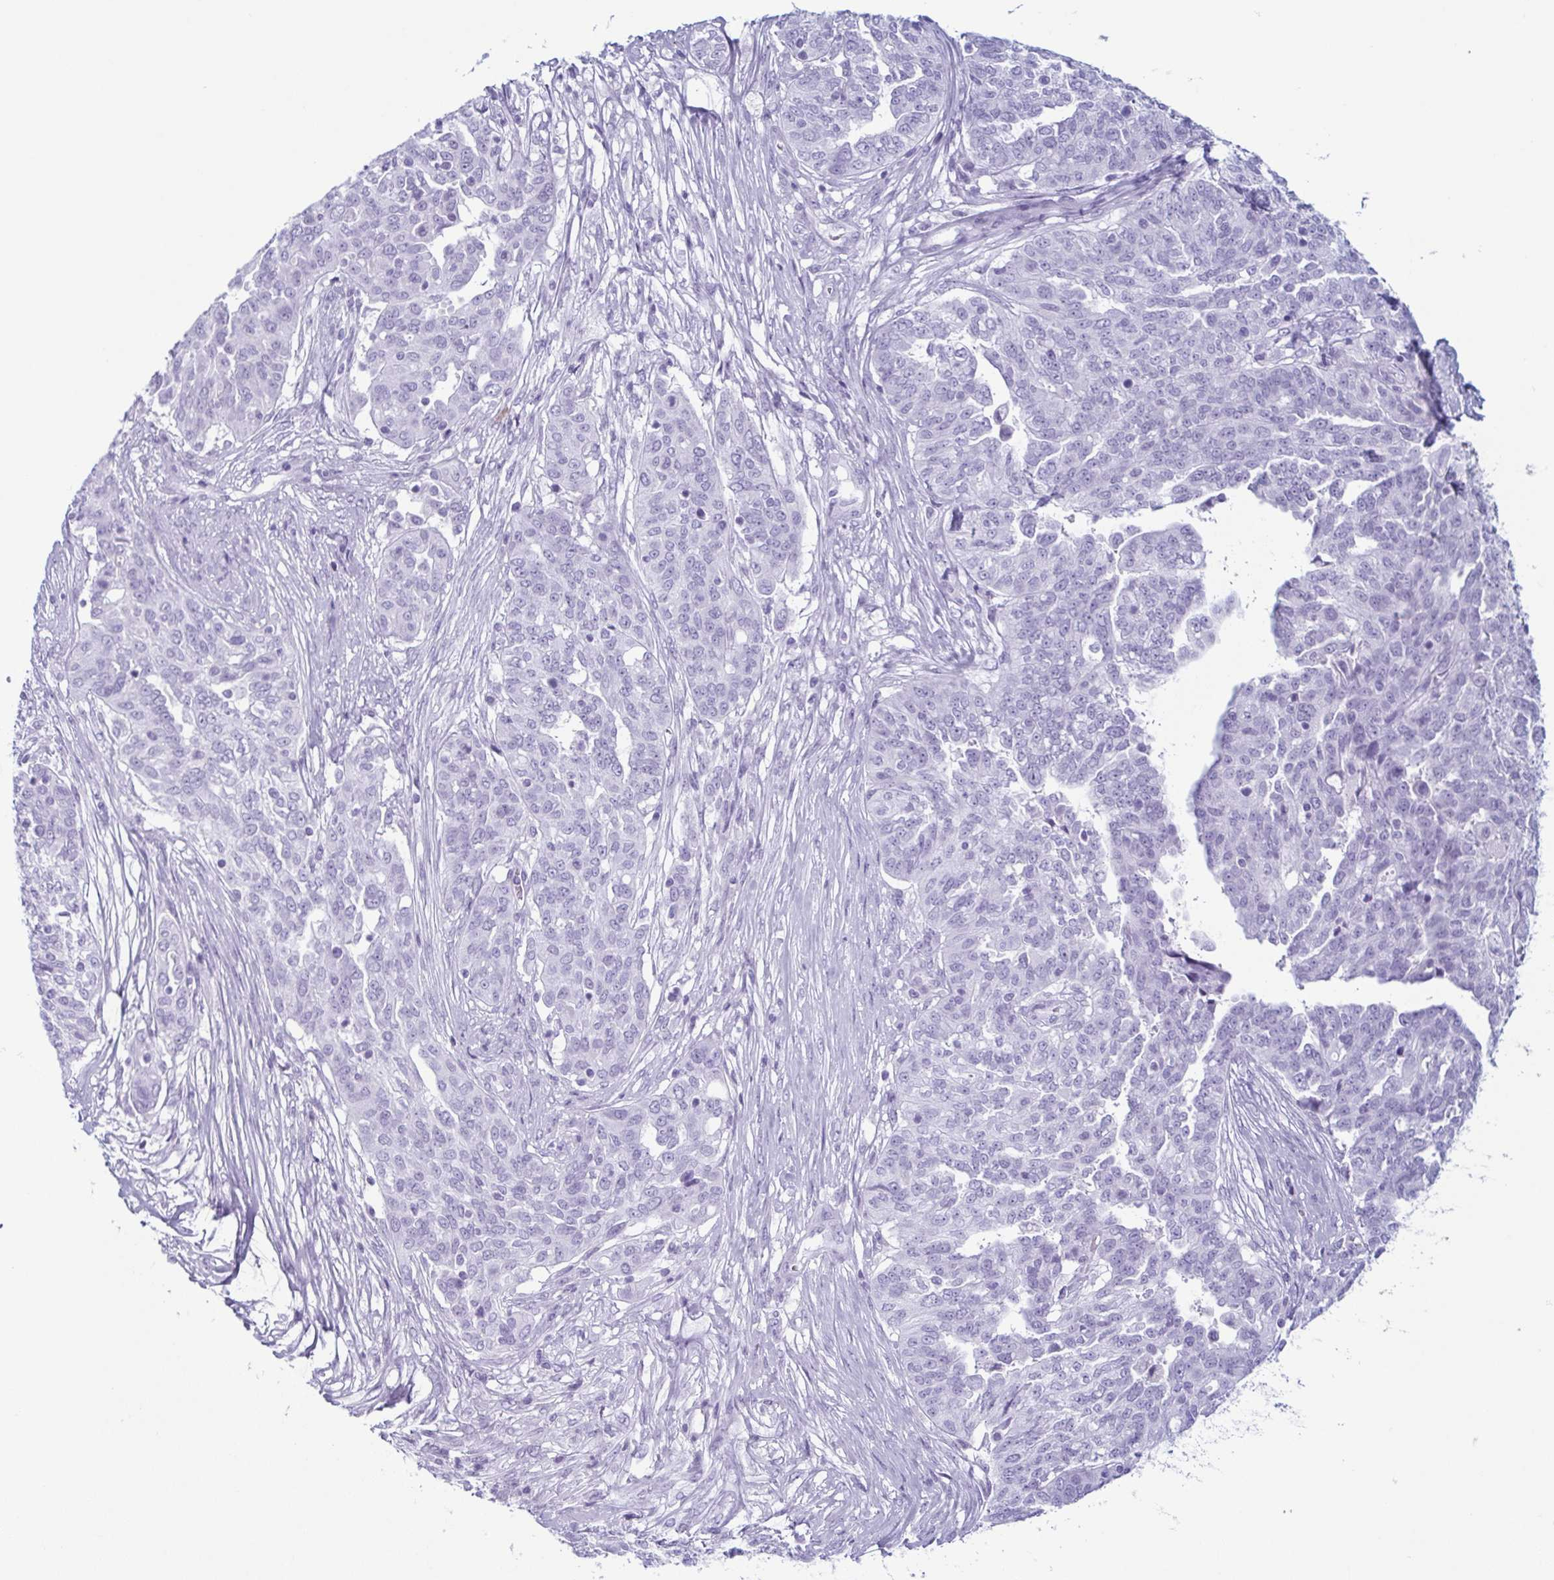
{"staining": {"intensity": "negative", "quantity": "none", "location": "none"}, "tissue": "ovarian cancer", "cell_type": "Tumor cells", "image_type": "cancer", "snomed": [{"axis": "morphology", "description": "Cystadenocarcinoma, serous, NOS"}, {"axis": "topography", "description": "Ovary"}], "caption": "Image shows no protein staining in tumor cells of ovarian cancer (serous cystadenocarcinoma) tissue. (DAB immunohistochemistry, high magnification).", "gene": "ENKUR", "patient": {"sex": "female", "age": 67}}